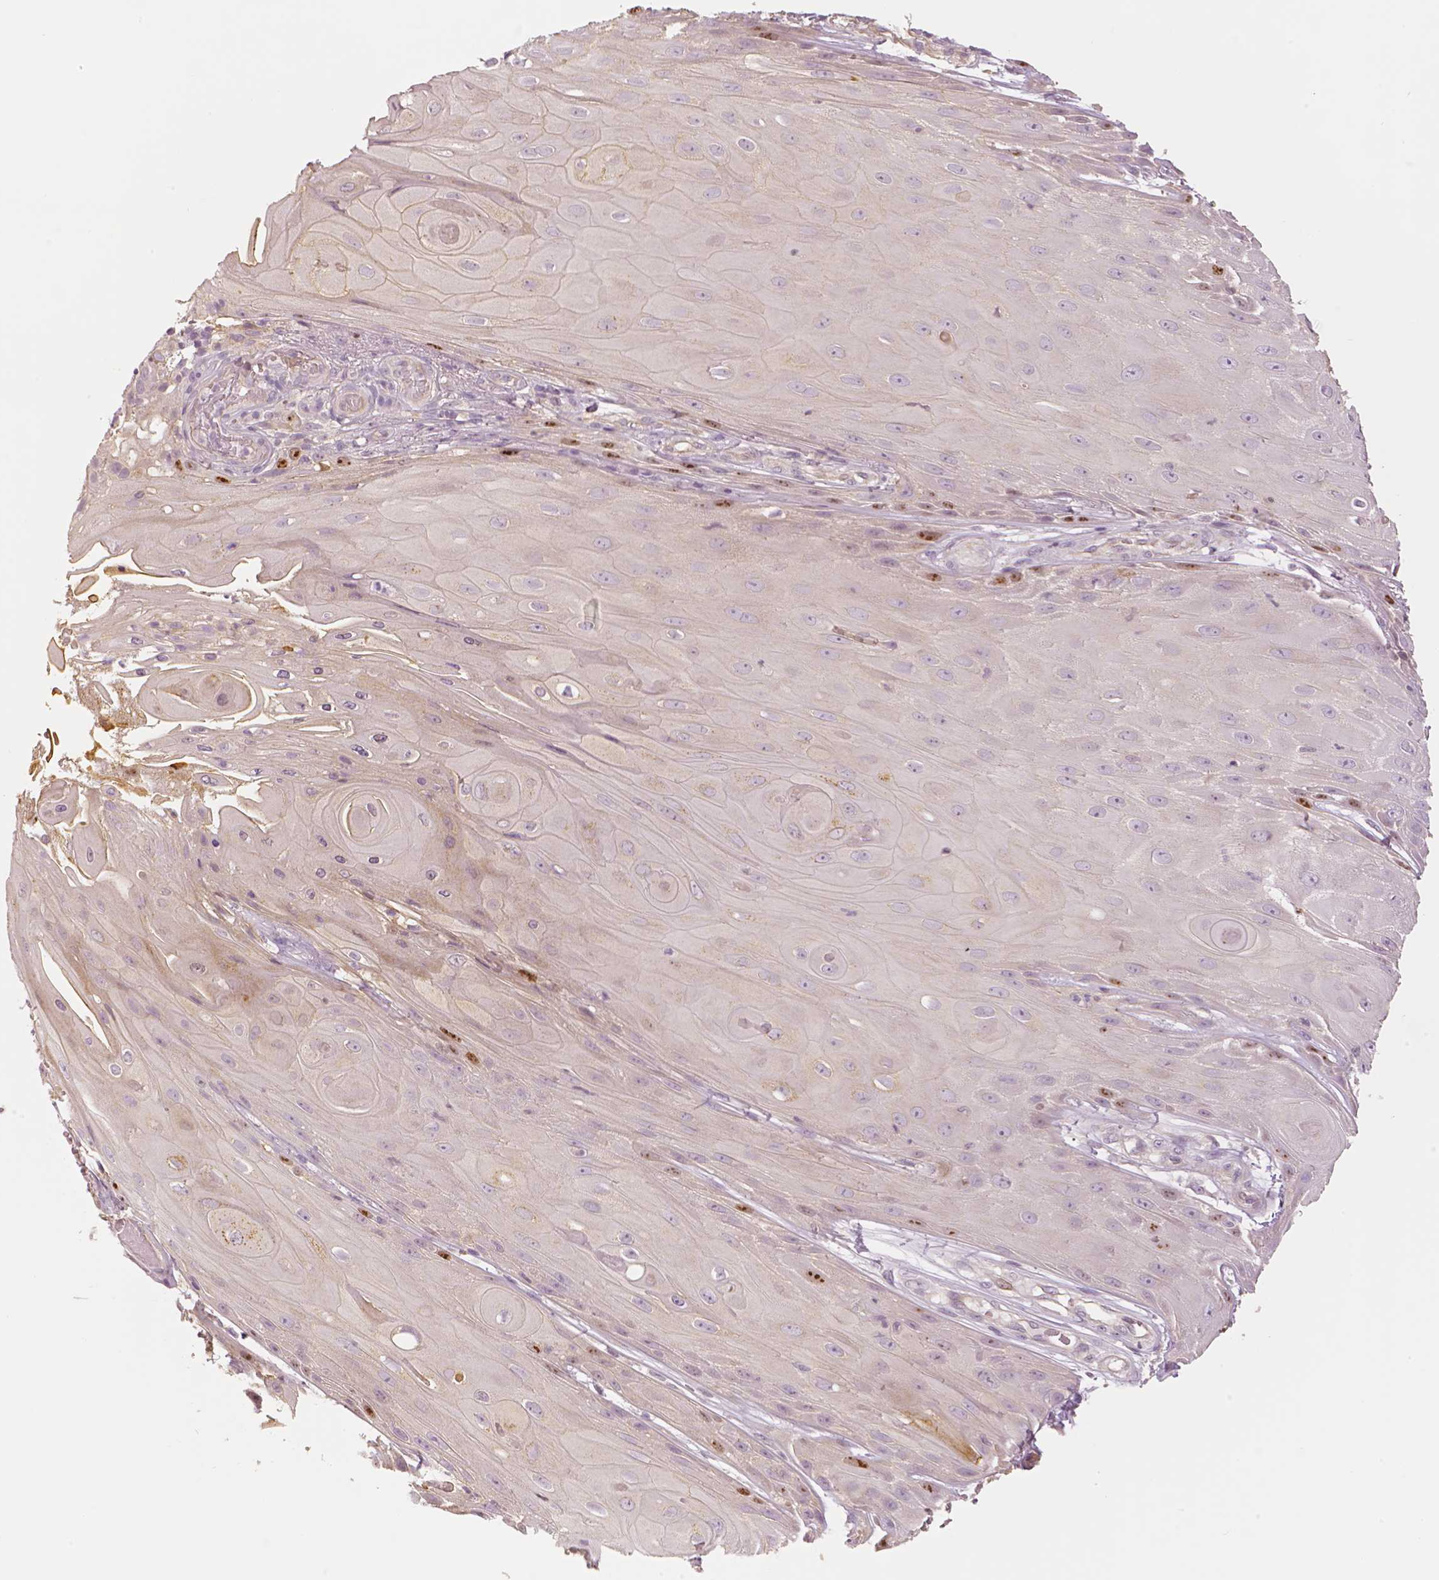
{"staining": {"intensity": "moderate", "quantity": "<25%", "location": "nuclear"}, "tissue": "skin cancer", "cell_type": "Tumor cells", "image_type": "cancer", "snomed": [{"axis": "morphology", "description": "Squamous cell carcinoma, NOS"}, {"axis": "topography", "description": "Skin"}], "caption": "Protein staining of skin squamous cell carcinoma tissue displays moderate nuclear expression in about <25% of tumor cells.", "gene": "MKI67", "patient": {"sex": "male", "age": 62}}